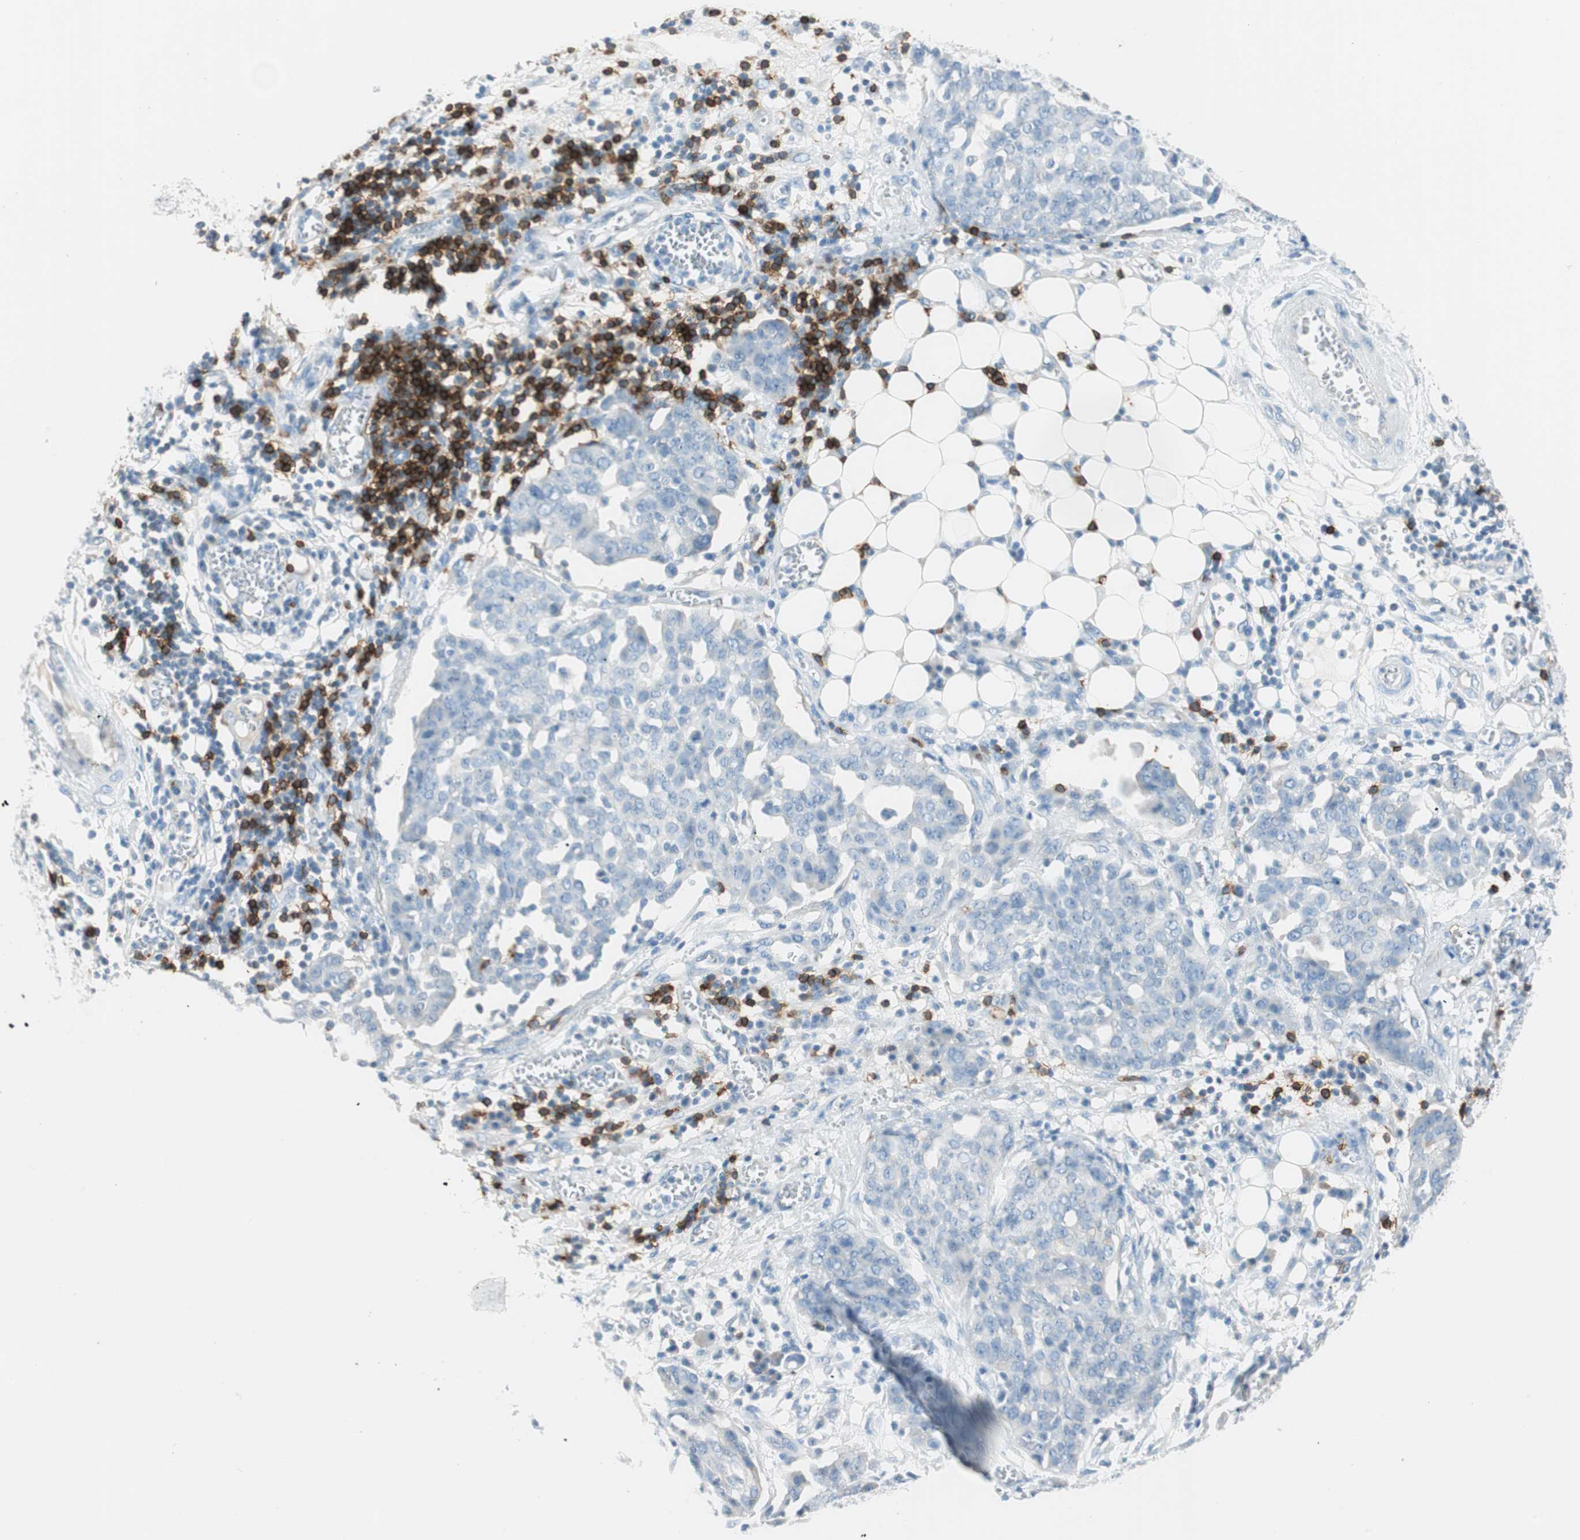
{"staining": {"intensity": "negative", "quantity": "none", "location": "none"}, "tissue": "ovarian cancer", "cell_type": "Tumor cells", "image_type": "cancer", "snomed": [{"axis": "morphology", "description": "Cystadenocarcinoma, serous, NOS"}, {"axis": "topography", "description": "Soft tissue"}, {"axis": "topography", "description": "Ovary"}], "caption": "Immunohistochemical staining of ovarian cancer (serous cystadenocarcinoma) demonstrates no significant positivity in tumor cells. (DAB (3,3'-diaminobenzidine) immunohistochemistry, high magnification).", "gene": "TNFRSF13C", "patient": {"sex": "female", "age": 57}}